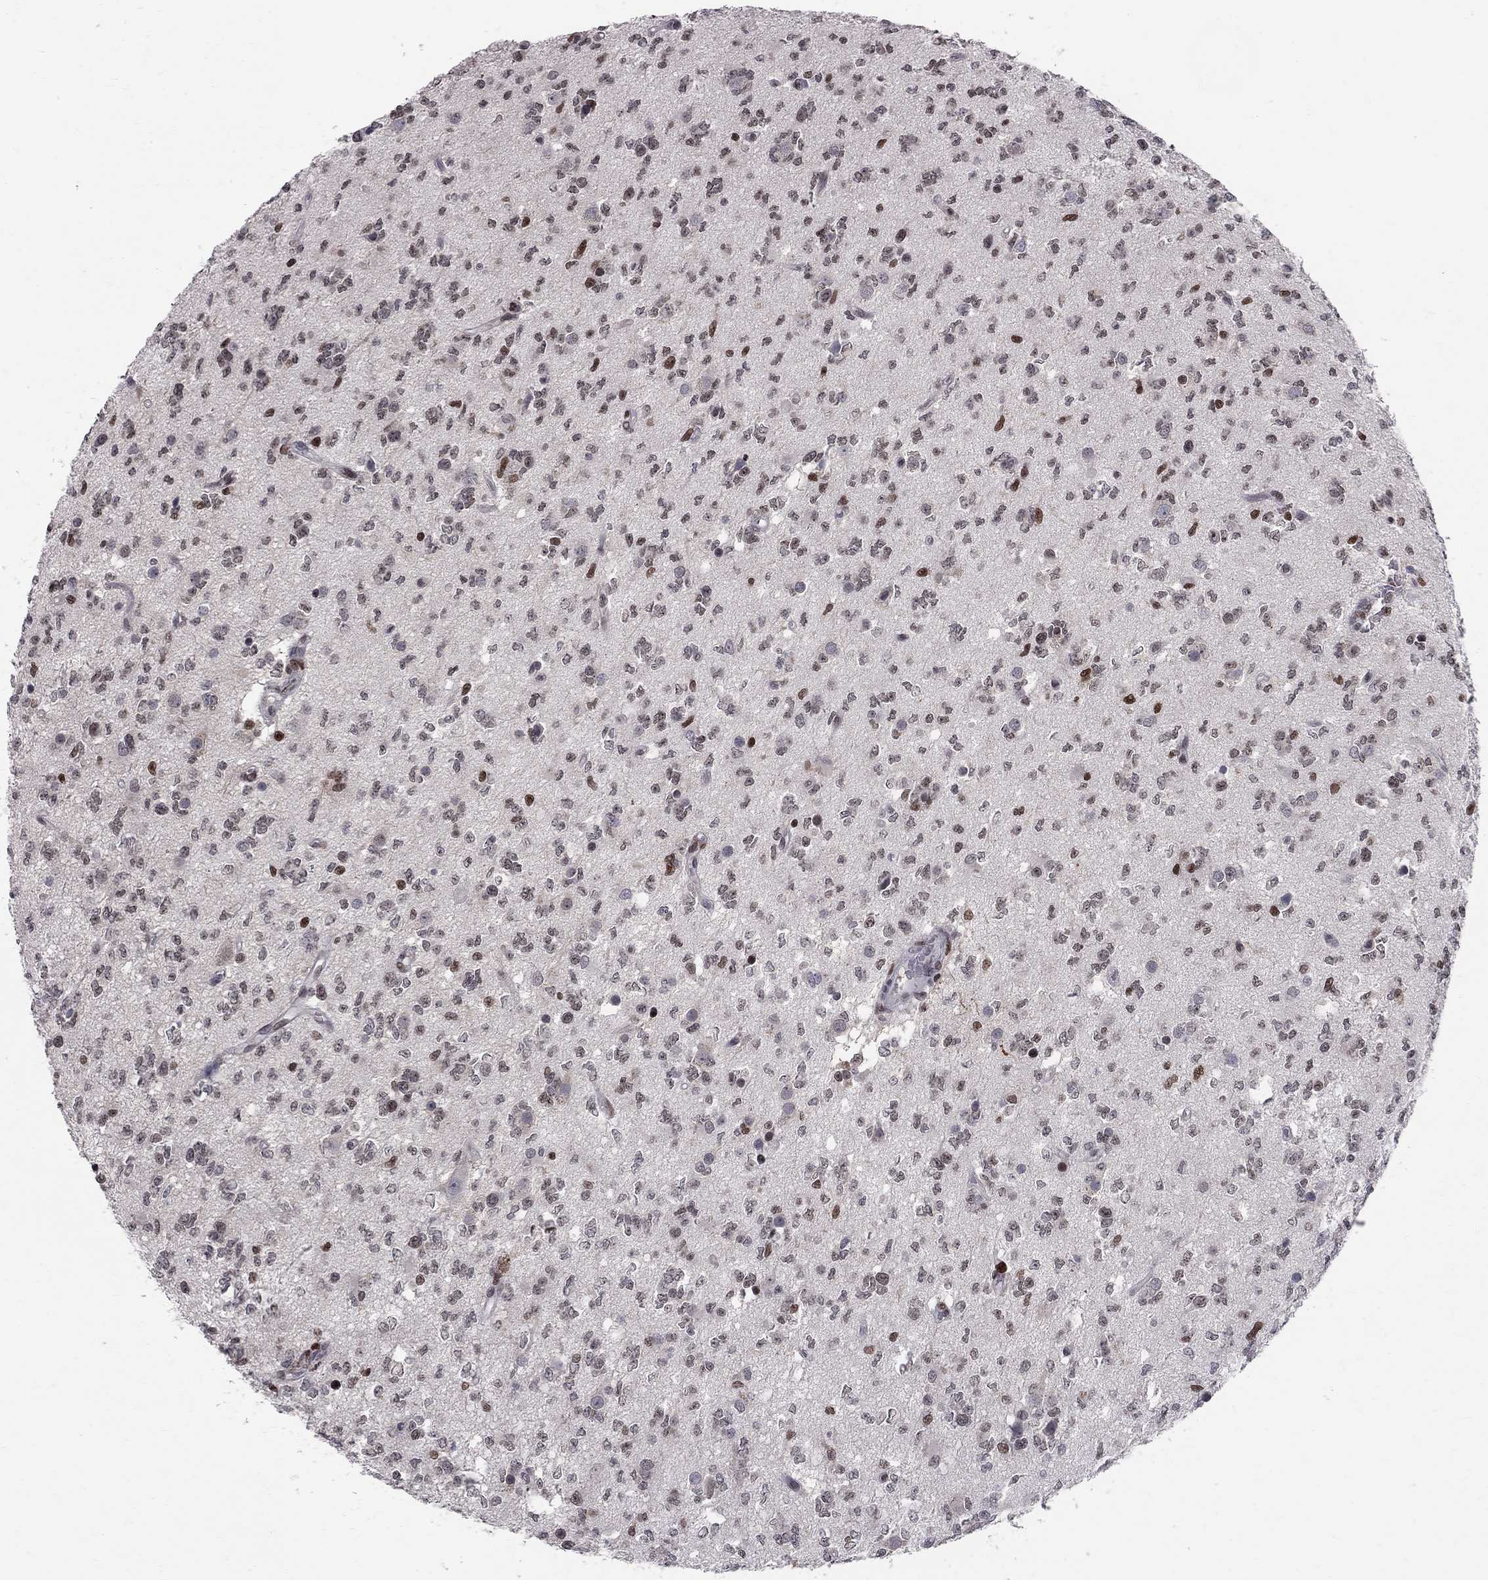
{"staining": {"intensity": "moderate", "quantity": "<25%", "location": "nuclear"}, "tissue": "glioma", "cell_type": "Tumor cells", "image_type": "cancer", "snomed": [{"axis": "morphology", "description": "Glioma, malignant, Low grade"}, {"axis": "topography", "description": "Brain"}], "caption": "DAB (3,3'-diaminobenzidine) immunohistochemical staining of human glioma reveals moderate nuclear protein staining in approximately <25% of tumor cells.", "gene": "RNASEH2C", "patient": {"sex": "female", "age": 45}}